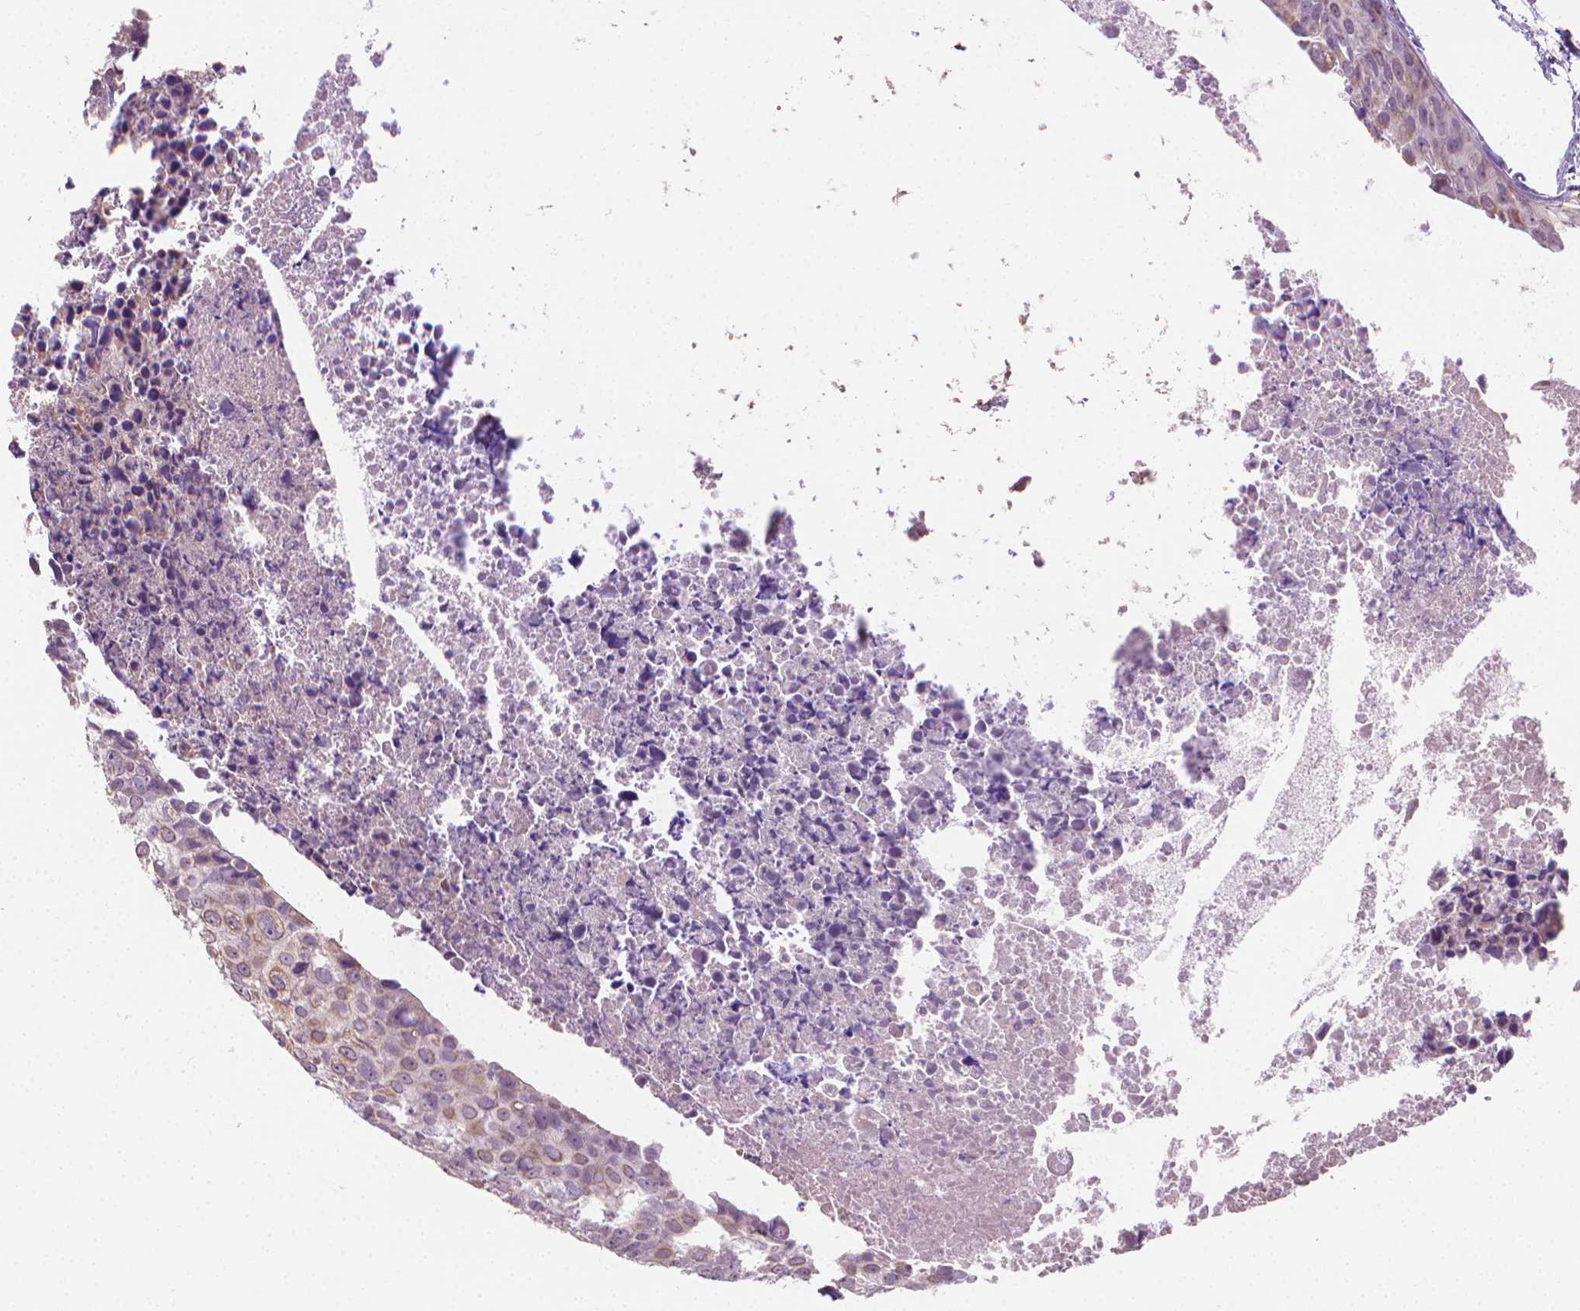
{"staining": {"intensity": "weak", "quantity": "25%-75%", "location": "cytoplasmic/membranous"}, "tissue": "breast cancer", "cell_type": "Tumor cells", "image_type": "cancer", "snomed": [{"axis": "morphology", "description": "Duct carcinoma"}, {"axis": "topography", "description": "Breast"}], "caption": "Breast cancer (intraductal carcinoma) was stained to show a protein in brown. There is low levels of weak cytoplasmic/membranous expression in about 25%-75% of tumor cells.", "gene": "GSDMA", "patient": {"sex": "female", "age": 38}}